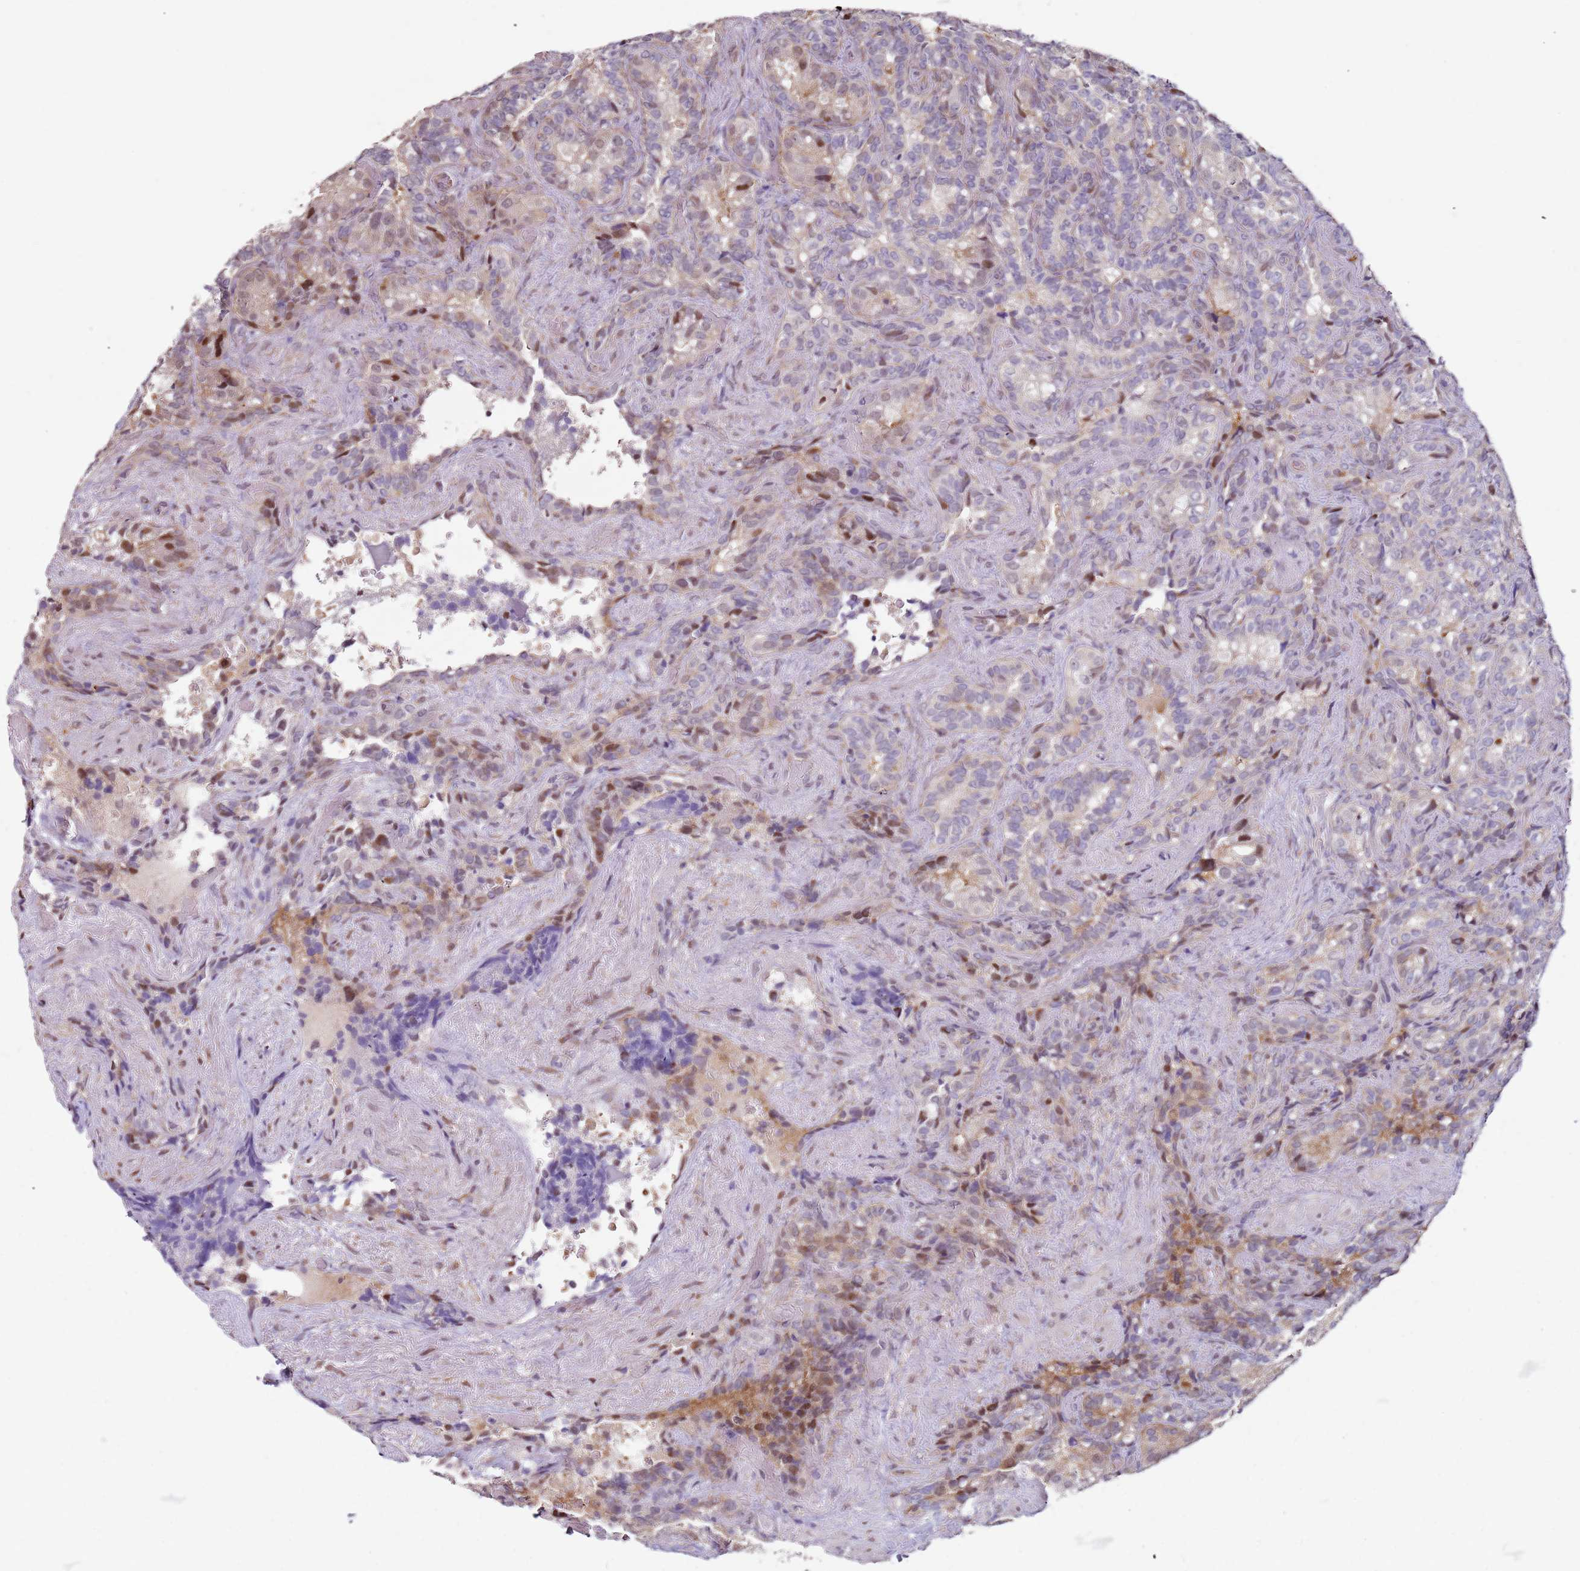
{"staining": {"intensity": "moderate", "quantity": "<25%", "location": "cytoplasmic/membranous,nuclear"}, "tissue": "seminal vesicle", "cell_type": "Glandular cells", "image_type": "normal", "snomed": [{"axis": "morphology", "description": "Normal tissue, NOS"}, {"axis": "topography", "description": "Seminal veicle"}], "caption": "Immunohistochemical staining of benign human seminal vesicle exhibits low levels of moderate cytoplasmic/membranous,nuclear expression in approximately <25% of glandular cells. (DAB (3,3'-diaminobenzidine) = brown stain, brightfield microscopy at high magnification).", "gene": "PSMD4", "patient": {"sex": "male", "age": 62}}